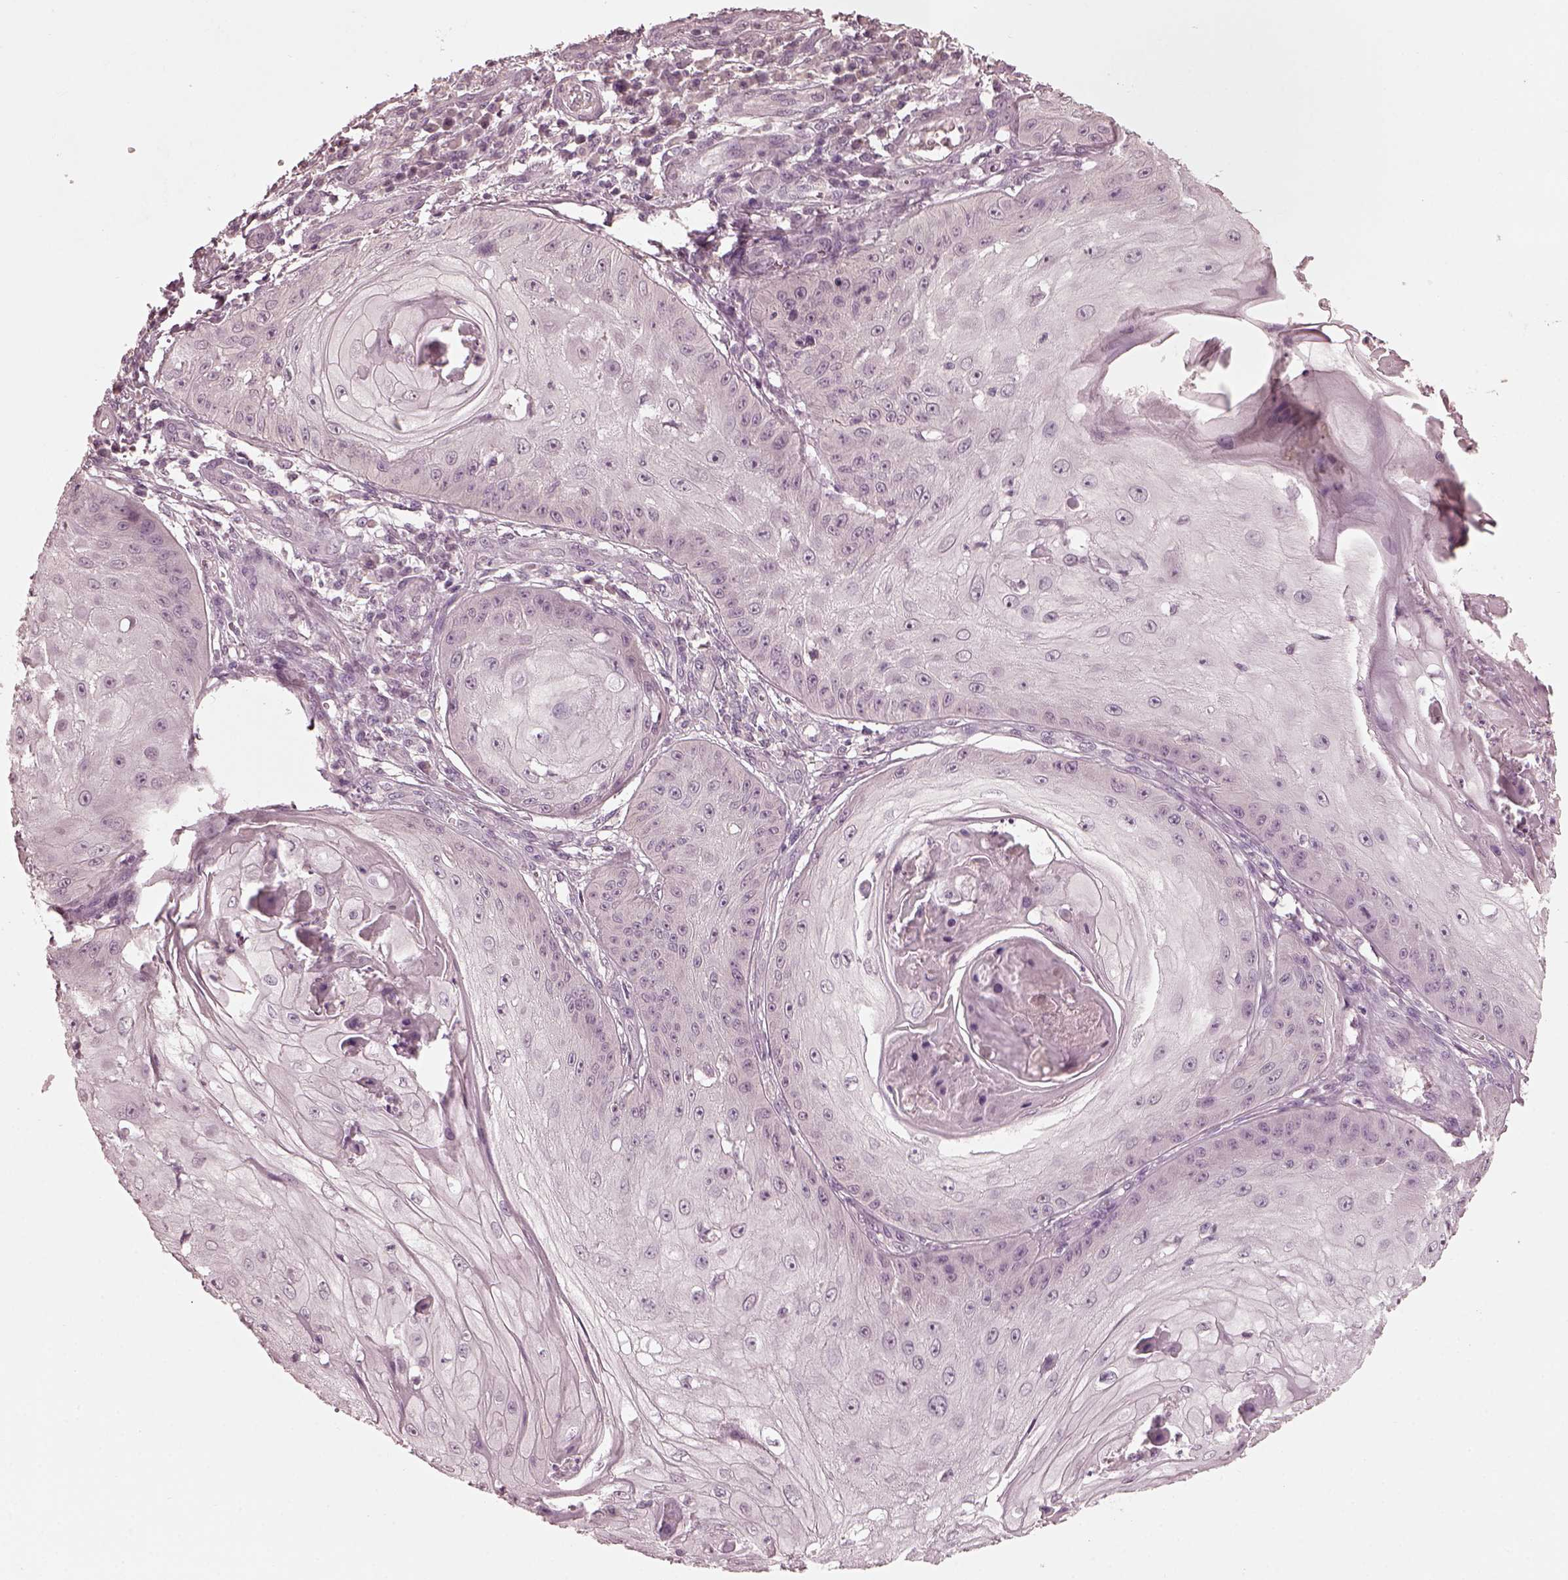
{"staining": {"intensity": "negative", "quantity": "none", "location": "none"}, "tissue": "skin cancer", "cell_type": "Tumor cells", "image_type": "cancer", "snomed": [{"axis": "morphology", "description": "Squamous cell carcinoma, NOS"}, {"axis": "topography", "description": "Skin"}], "caption": "Tumor cells show no significant expression in skin cancer (squamous cell carcinoma).", "gene": "RGS7", "patient": {"sex": "male", "age": 70}}